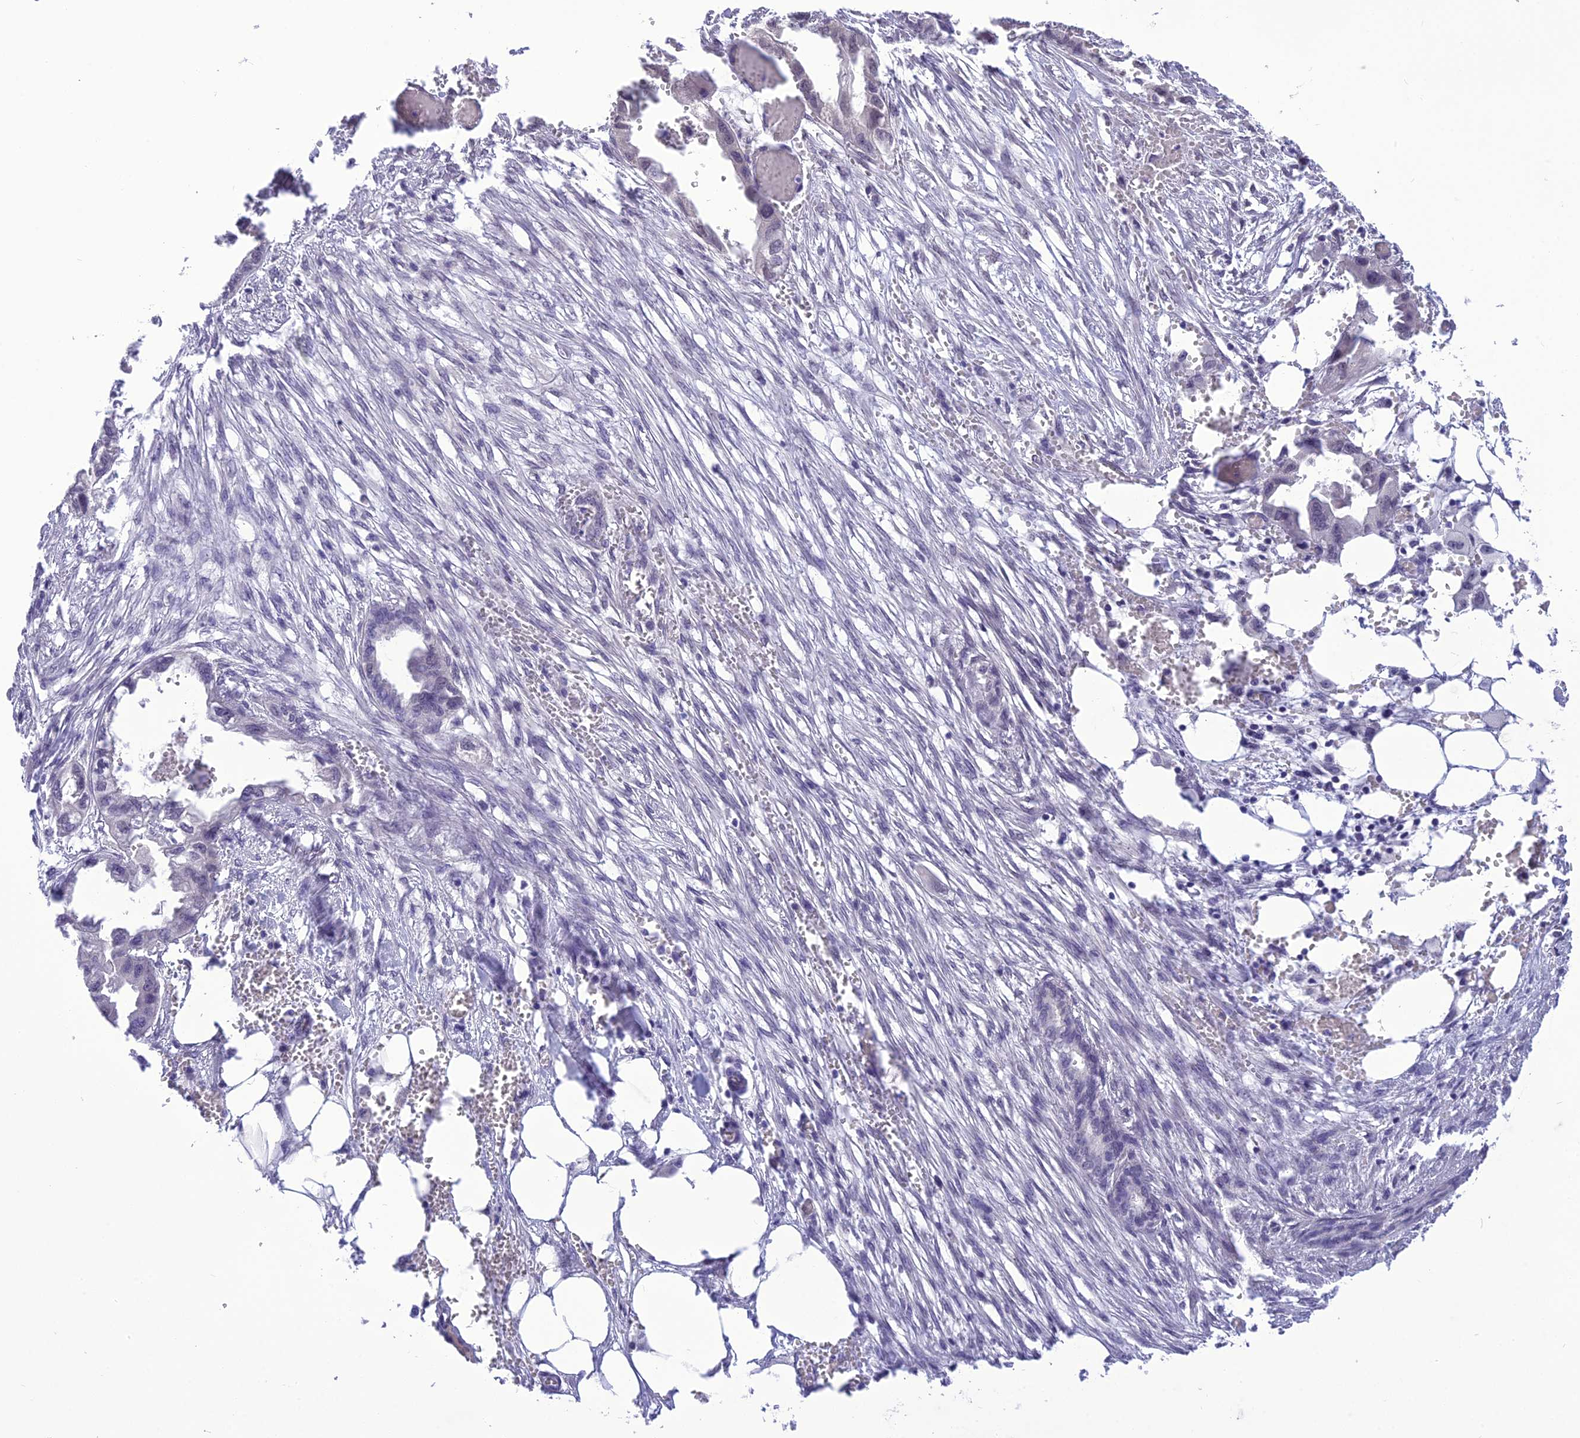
{"staining": {"intensity": "negative", "quantity": "none", "location": "none"}, "tissue": "endometrial cancer", "cell_type": "Tumor cells", "image_type": "cancer", "snomed": [{"axis": "morphology", "description": "Adenocarcinoma, NOS"}, {"axis": "morphology", "description": "Adenocarcinoma, metastatic, NOS"}, {"axis": "topography", "description": "Adipose tissue"}, {"axis": "topography", "description": "Endometrium"}], "caption": "Endometrial metastatic adenocarcinoma was stained to show a protein in brown. There is no significant expression in tumor cells. The staining was performed using DAB to visualize the protein expression in brown, while the nuclei were stained in blue with hematoxylin (Magnification: 20x).", "gene": "SH3RF3", "patient": {"sex": "female", "age": 67}}